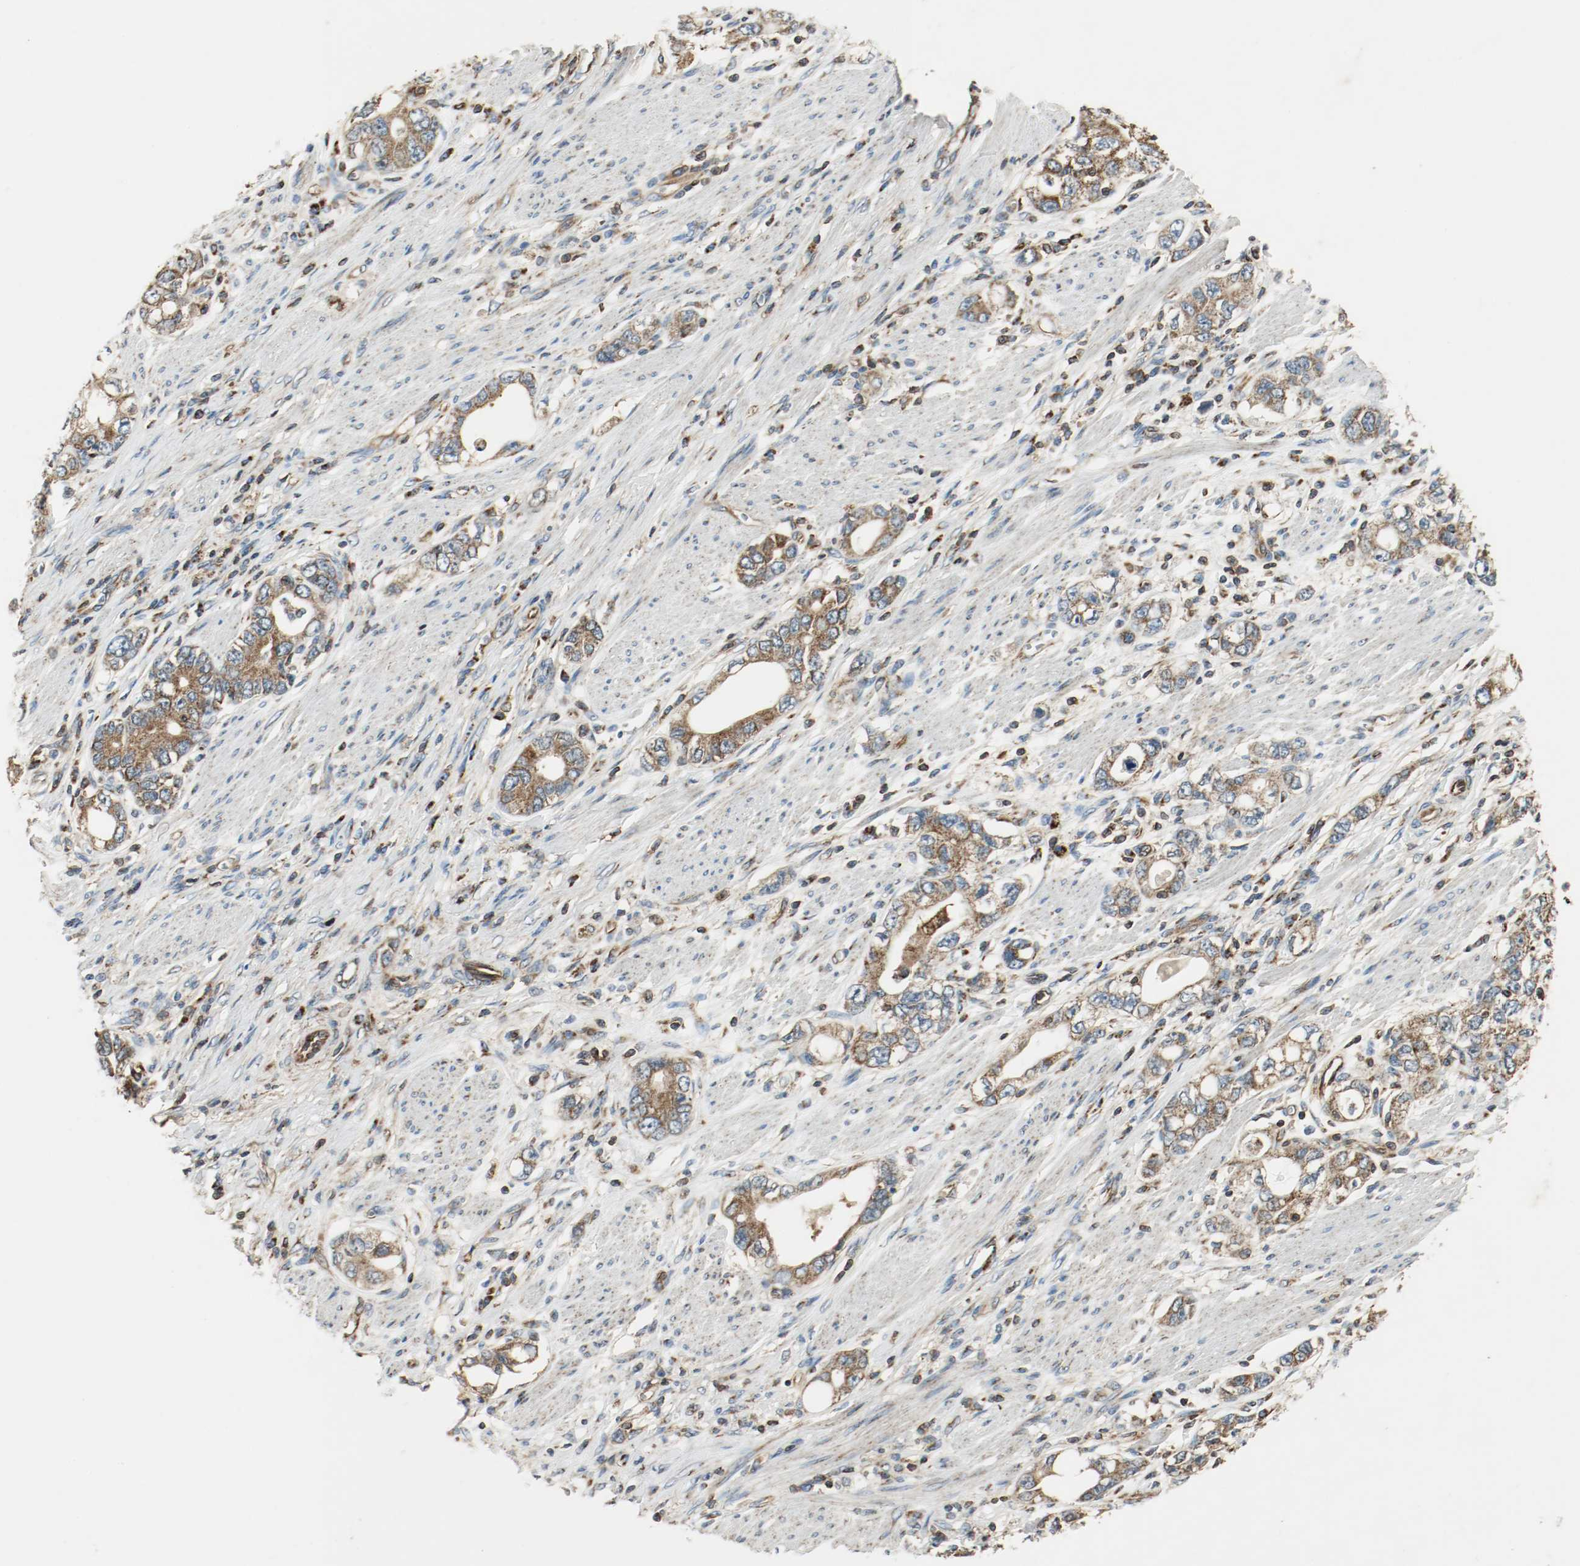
{"staining": {"intensity": "strong", "quantity": ">75%", "location": "cytoplasmic/membranous"}, "tissue": "stomach cancer", "cell_type": "Tumor cells", "image_type": "cancer", "snomed": [{"axis": "morphology", "description": "Adenocarcinoma, NOS"}, {"axis": "topography", "description": "Stomach, lower"}], "caption": "Stomach cancer stained for a protein (brown) displays strong cytoplasmic/membranous positive positivity in approximately >75% of tumor cells.", "gene": "PLCG1", "patient": {"sex": "female", "age": 93}}